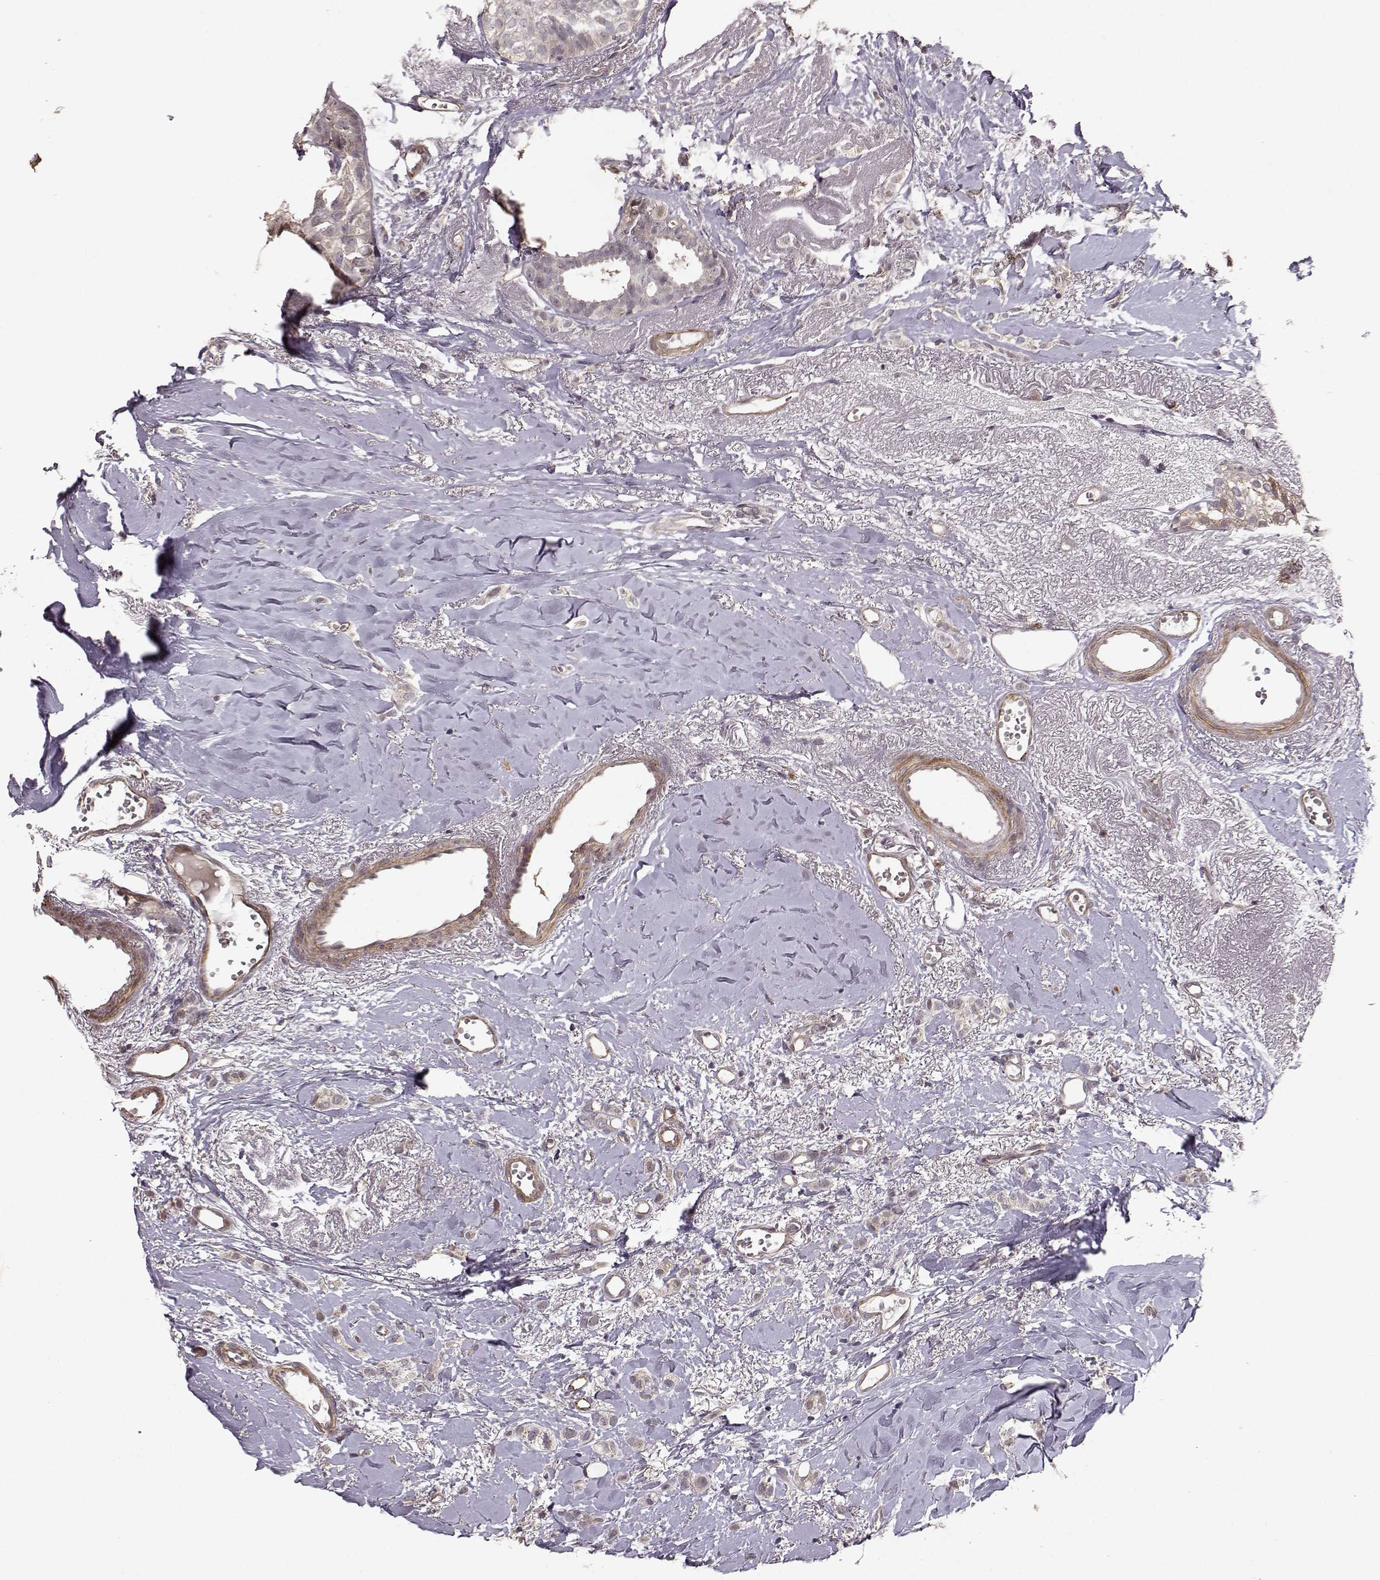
{"staining": {"intensity": "negative", "quantity": "none", "location": "none"}, "tissue": "breast cancer", "cell_type": "Tumor cells", "image_type": "cancer", "snomed": [{"axis": "morphology", "description": "Duct carcinoma"}, {"axis": "topography", "description": "Breast"}], "caption": "DAB (3,3'-diaminobenzidine) immunohistochemical staining of invasive ductal carcinoma (breast) reveals no significant expression in tumor cells.", "gene": "BACH2", "patient": {"sex": "female", "age": 85}}